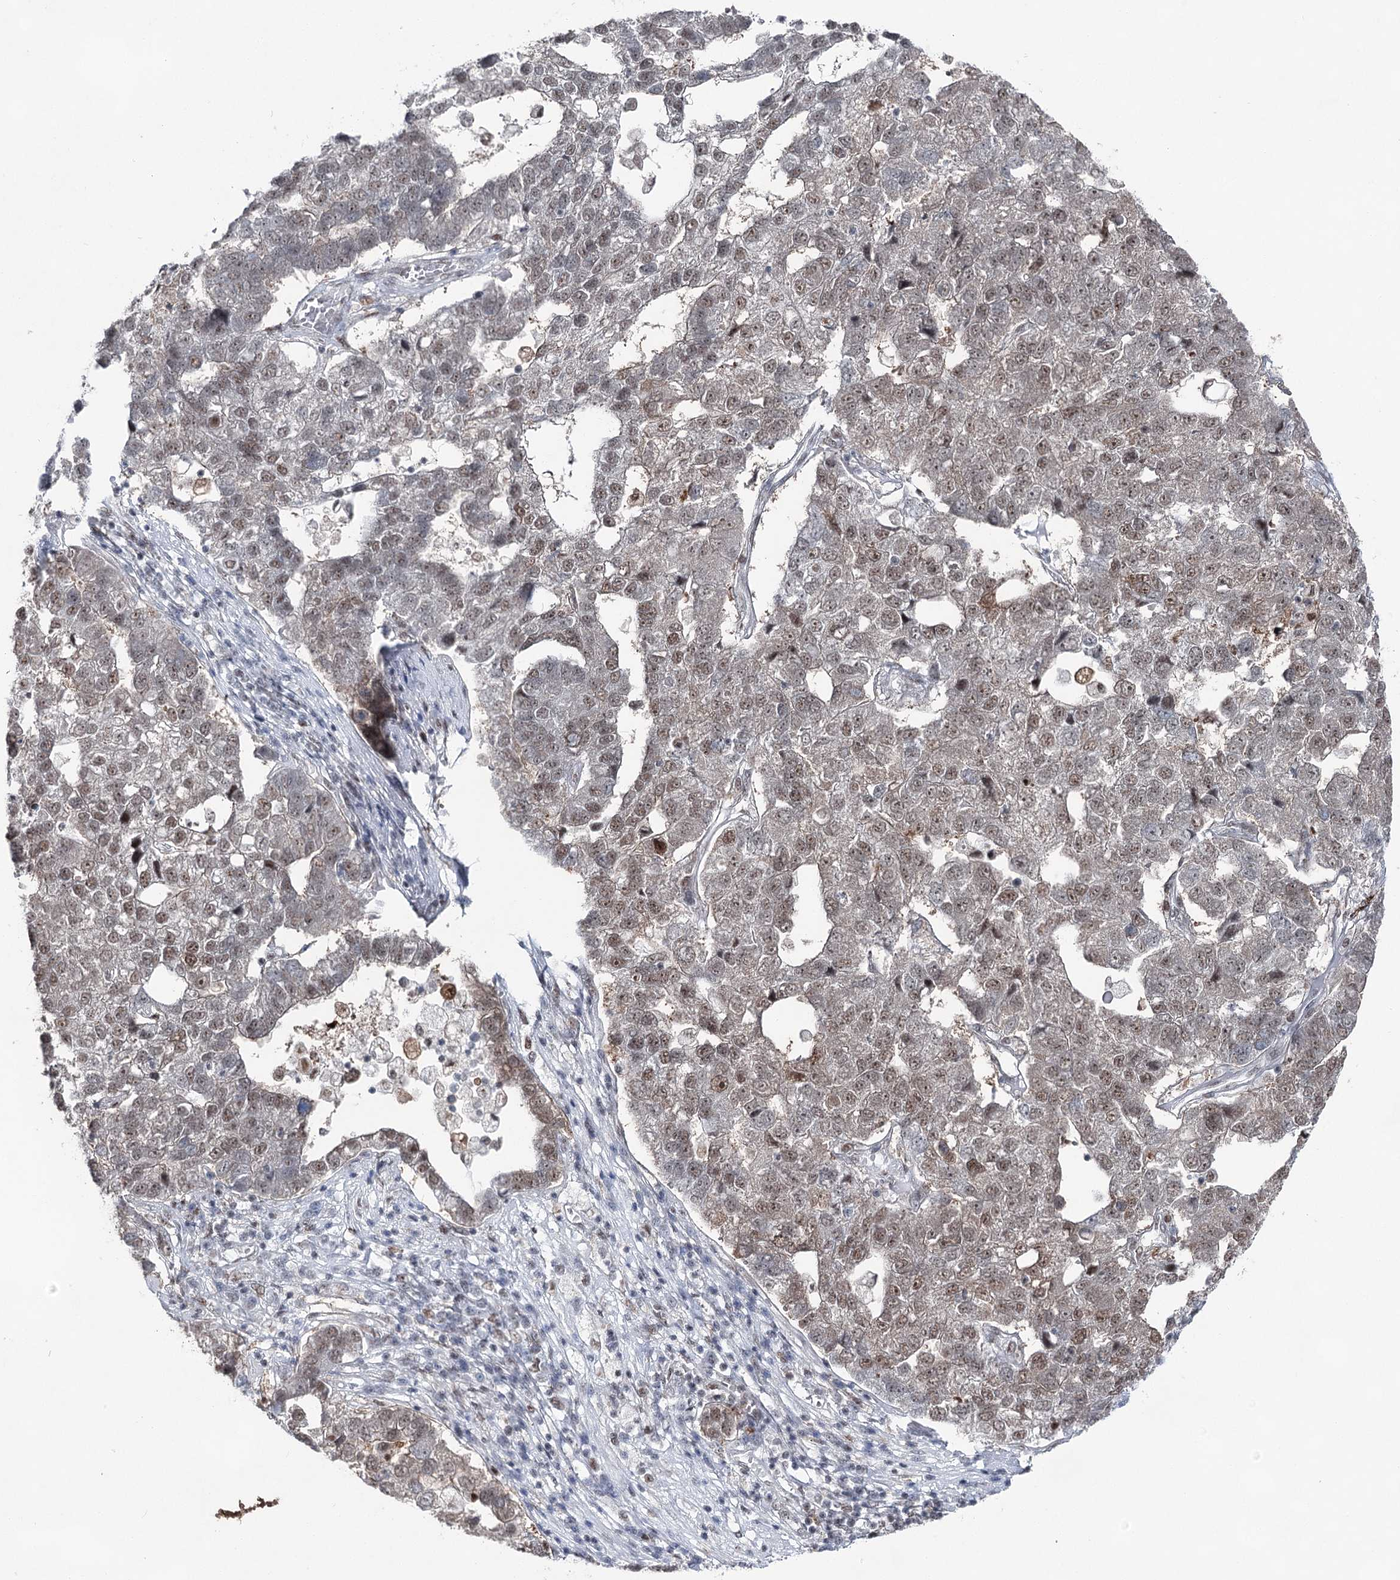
{"staining": {"intensity": "moderate", "quantity": "25%-75%", "location": "nuclear"}, "tissue": "pancreatic cancer", "cell_type": "Tumor cells", "image_type": "cancer", "snomed": [{"axis": "morphology", "description": "Adenocarcinoma, NOS"}, {"axis": "topography", "description": "Pancreas"}], "caption": "A brown stain highlights moderate nuclear staining of a protein in human pancreatic cancer (adenocarcinoma) tumor cells.", "gene": "ZCCHC8", "patient": {"sex": "female", "age": 61}}